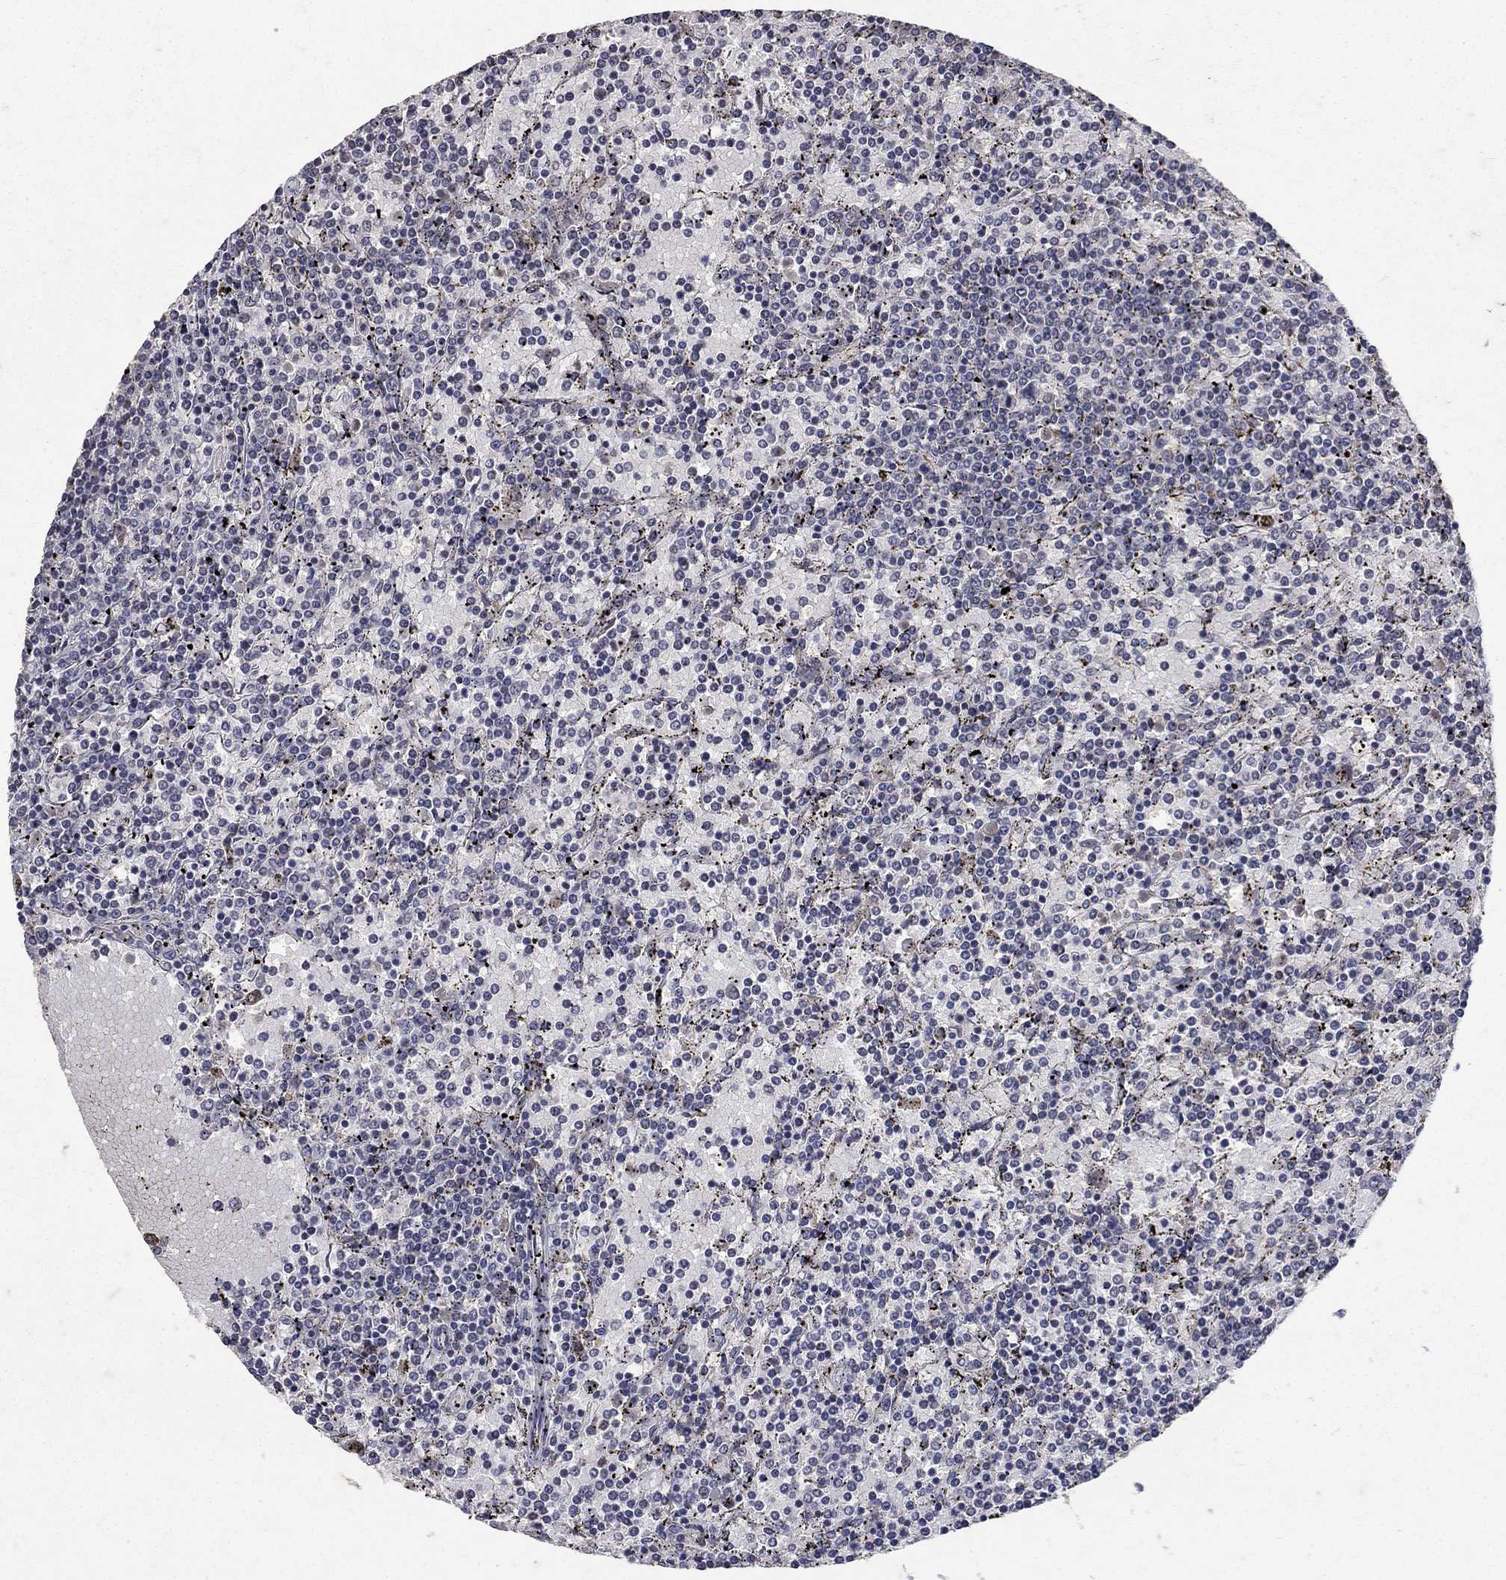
{"staining": {"intensity": "negative", "quantity": "none", "location": "none"}, "tissue": "lymphoma", "cell_type": "Tumor cells", "image_type": "cancer", "snomed": [{"axis": "morphology", "description": "Malignant lymphoma, non-Hodgkin's type, Low grade"}, {"axis": "topography", "description": "Spleen"}], "caption": "Human malignant lymphoma, non-Hodgkin's type (low-grade) stained for a protein using IHC demonstrates no staining in tumor cells.", "gene": "NPC2", "patient": {"sex": "female", "age": 77}}